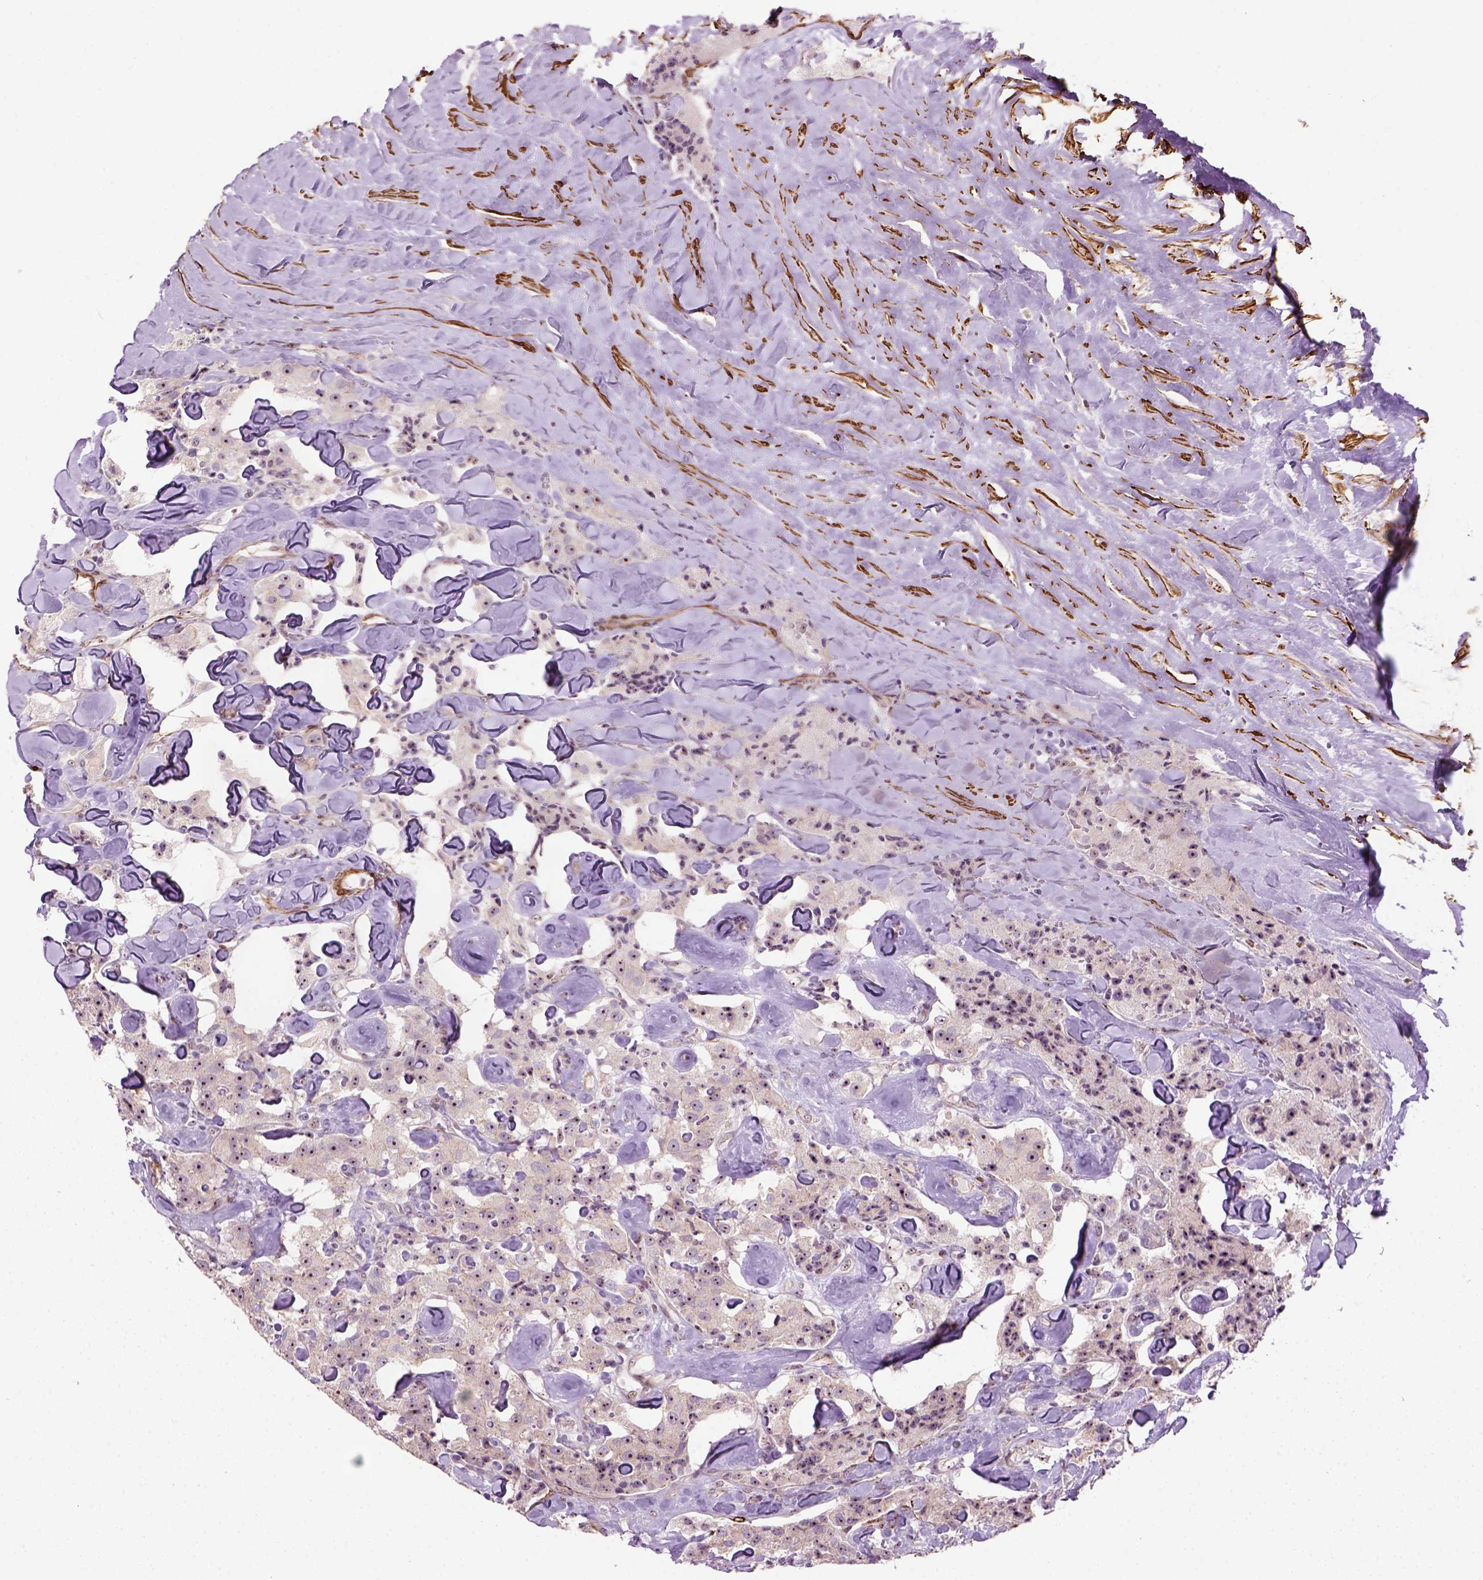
{"staining": {"intensity": "moderate", "quantity": ">75%", "location": "nuclear"}, "tissue": "carcinoid", "cell_type": "Tumor cells", "image_type": "cancer", "snomed": [{"axis": "morphology", "description": "Carcinoid, malignant, NOS"}, {"axis": "topography", "description": "Pancreas"}], "caption": "DAB (3,3'-diaminobenzidine) immunohistochemical staining of human carcinoid (malignant) reveals moderate nuclear protein expression in about >75% of tumor cells.", "gene": "RRS1", "patient": {"sex": "male", "age": 41}}